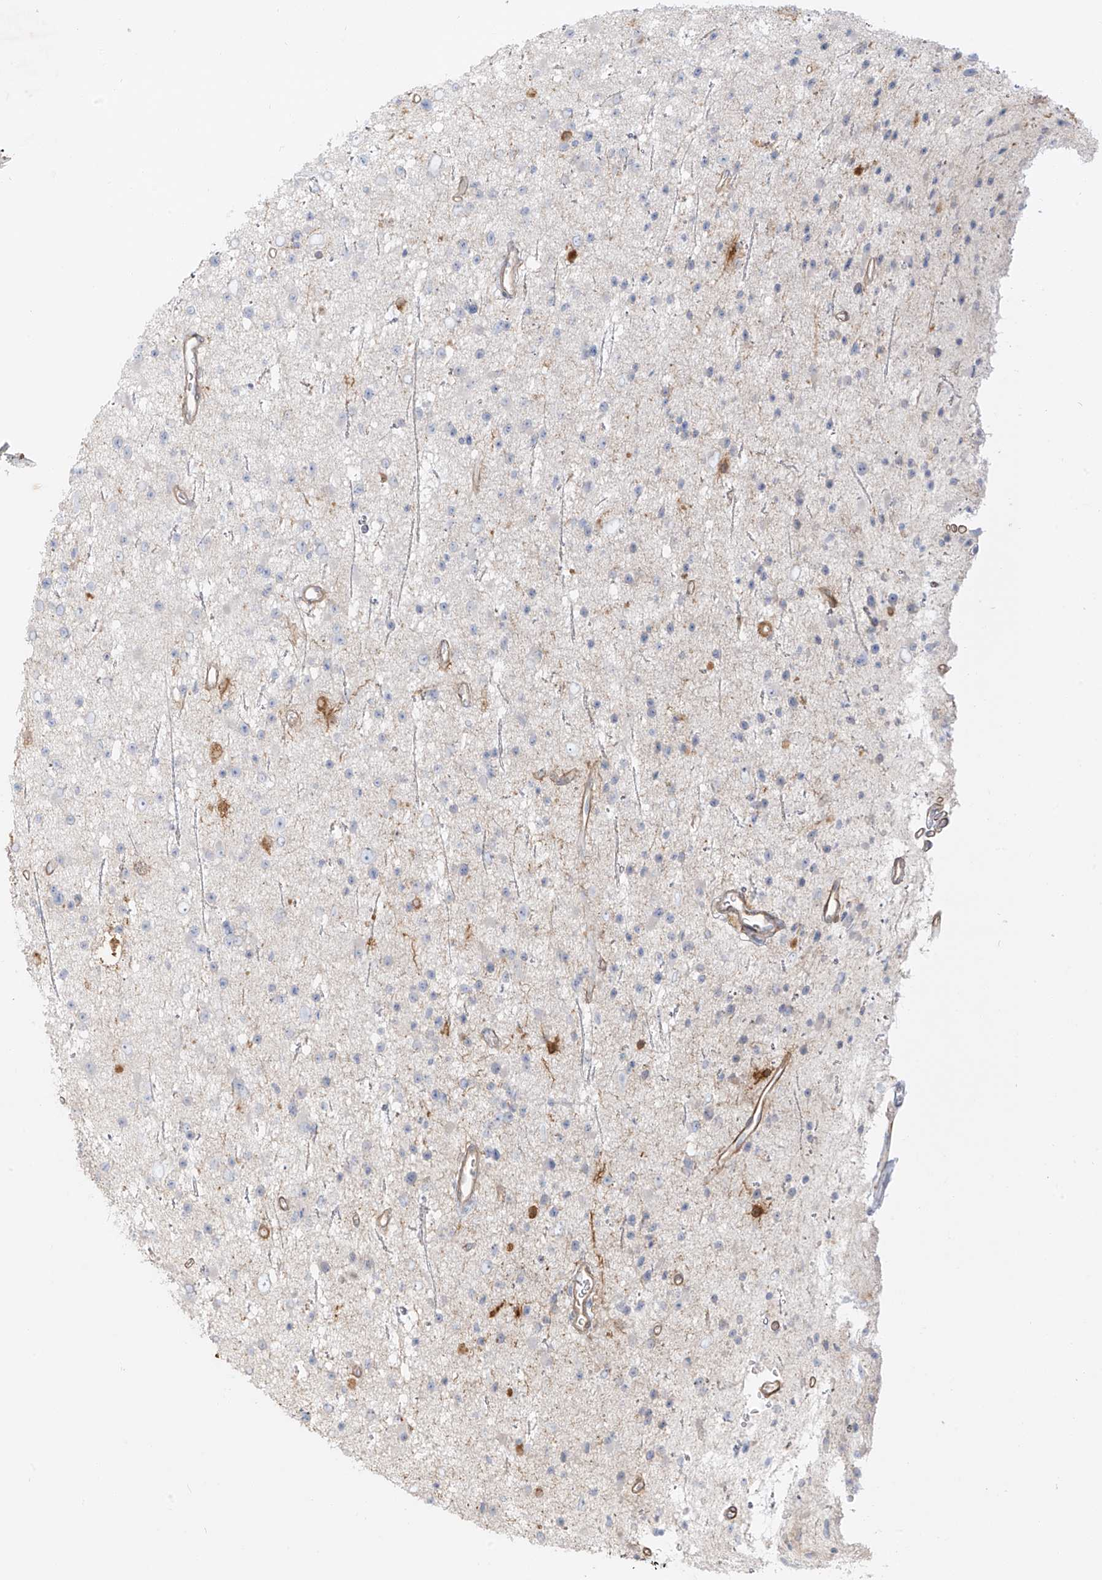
{"staining": {"intensity": "negative", "quantity": "none", "location": "none"}, "tissue": "glioma", "cell_type": "Tumor cells", "image_type": "cancer", "snomed": [{"axis": "morphology", "description": "Glioma, malignant, Low grade"}, {"axis": "topography", "description": "Cerebral cortex"}], "caption": "Immunohistochemistry (IHC) micrograph of glioma stained for a protein (brown), which exhibits no positivity in tumor cells.", "gene": "UPK1B", "patient": {"sex": "female", "age": 39}}